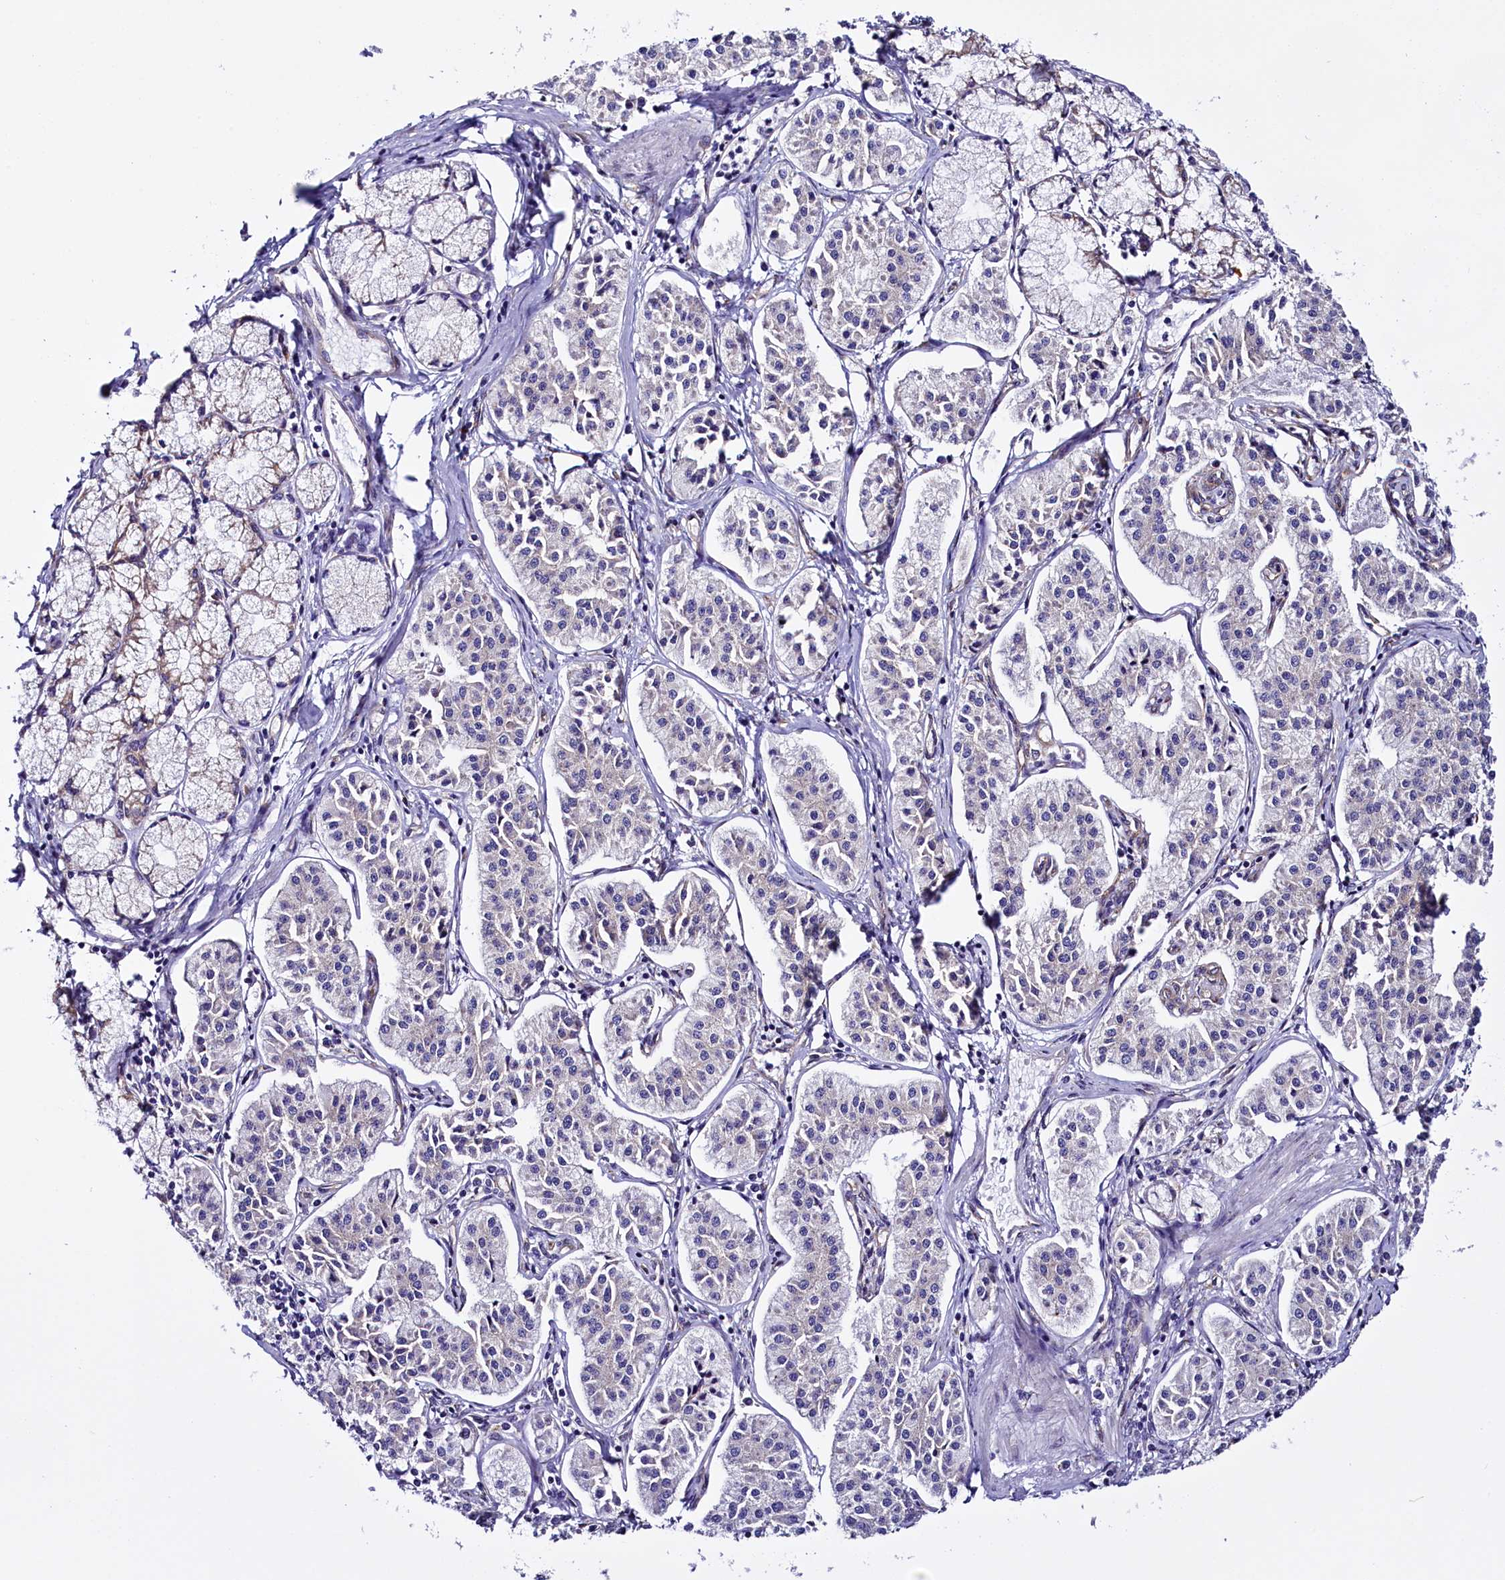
{"staining": {"intensity": "negative", "quantity": "none", "location": "none"}, "tissue": "pancreatic cancer", "cell_type": "Tumor cells", "image_type": "cancer", "snomed": [{"axis": "morphology", "description": "Adenocarcinoma, NOS"}, {"axis": "topography", "description": "Pancreas"}], "caption": "IHC histopathology image of human pancreatic cancer stained for a protein (brown), which displays no staining in tumor cells. The staining was performed using DAB to visualize the protein expression in brown, while the nuclei were stained in blue with hematoxylin (Magnification: 20x).", "gene": "UACA", "patient": {"sex": "female", "age": 50}}